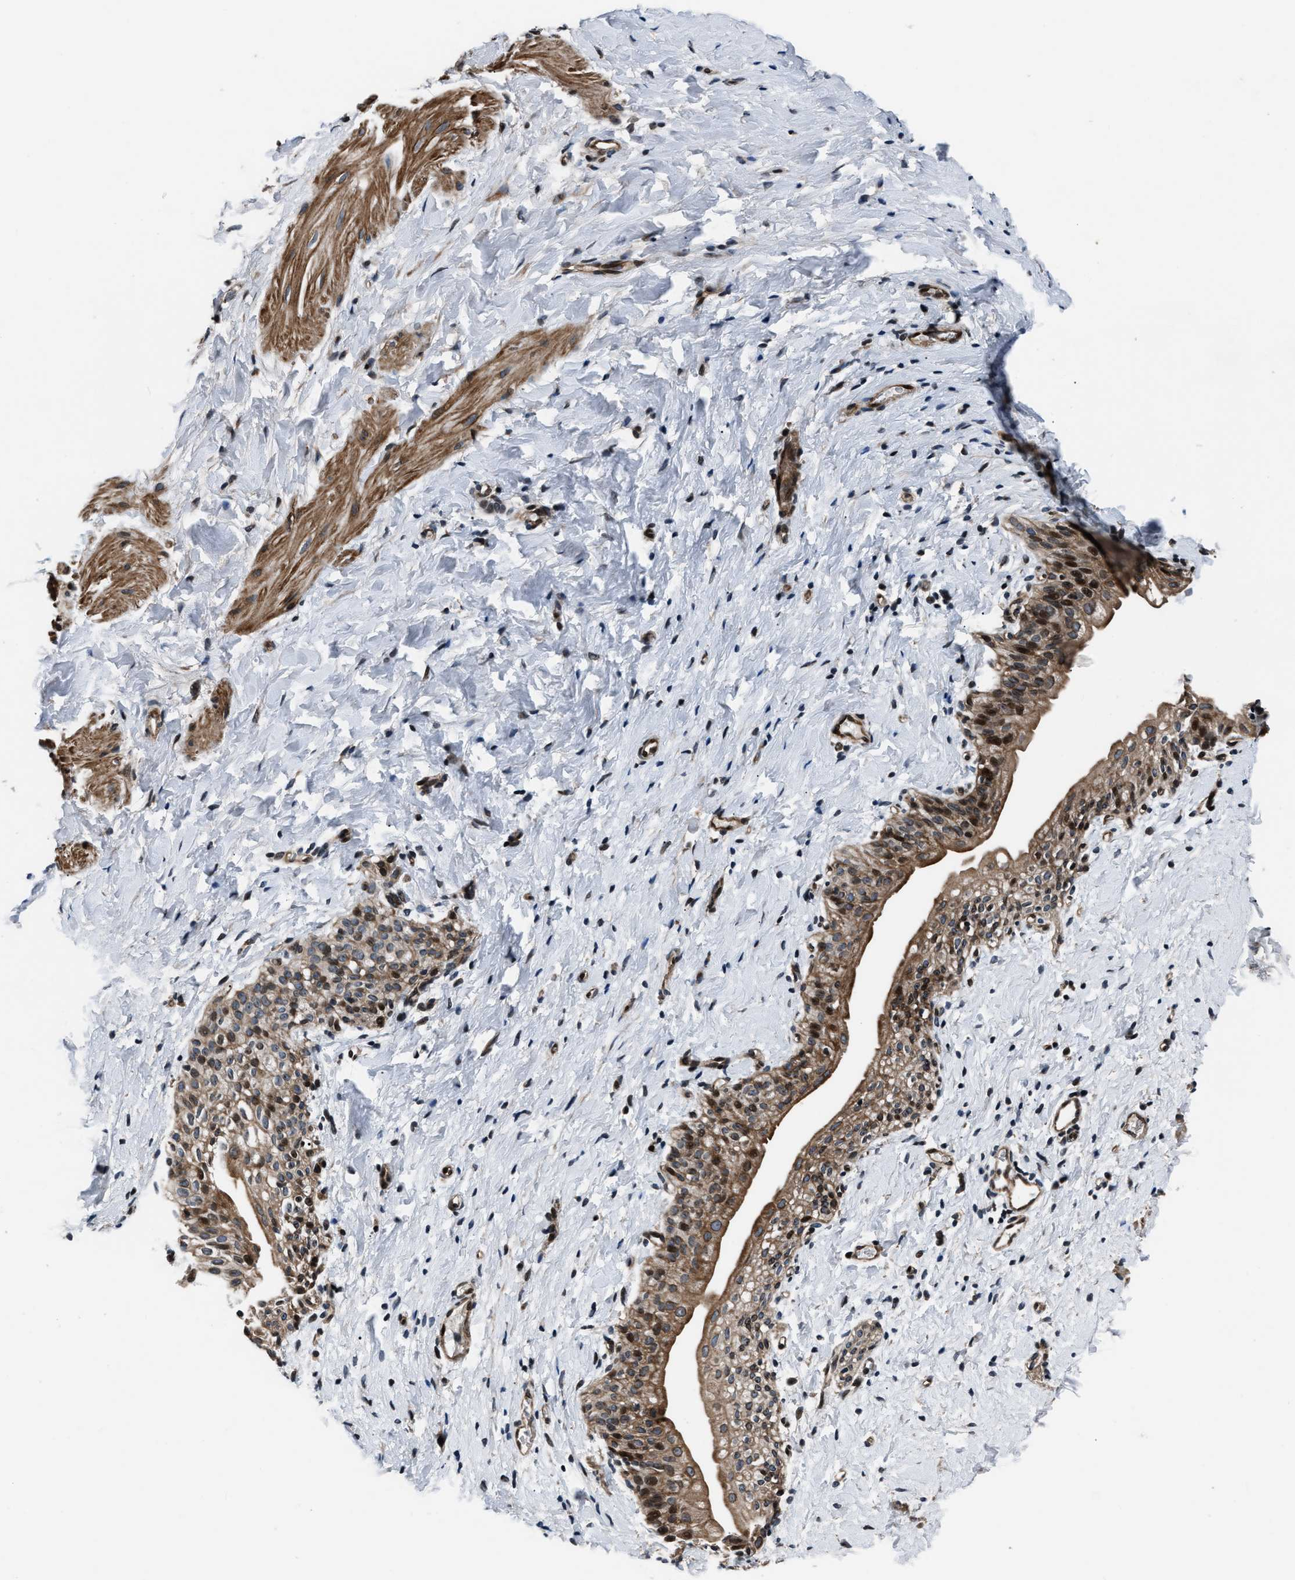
{"staining": {"intensity": "moderate", "quantity": ">75%", "location": "cytoplasmic/membranous"}, "tissue": "smooth muscle", "cell_type": "Smooth muscle cells", "image_type": "normal", "snomed": [{"axis": "morphology", "description": "Normal tissue, NOS"}, {"axis": "topography", "description": "Smooth muscle"}], "caption": "Immunohistochemistry micrograph of benign smooth muscle stained for a protein (brown), which exhibits medium levels of moderate cytoplasmic/membranous expression in approximately >75% of smooth muscle cells.", "gene": "DYNC2I1", "patient": {"sex": "male", "age": 16}}